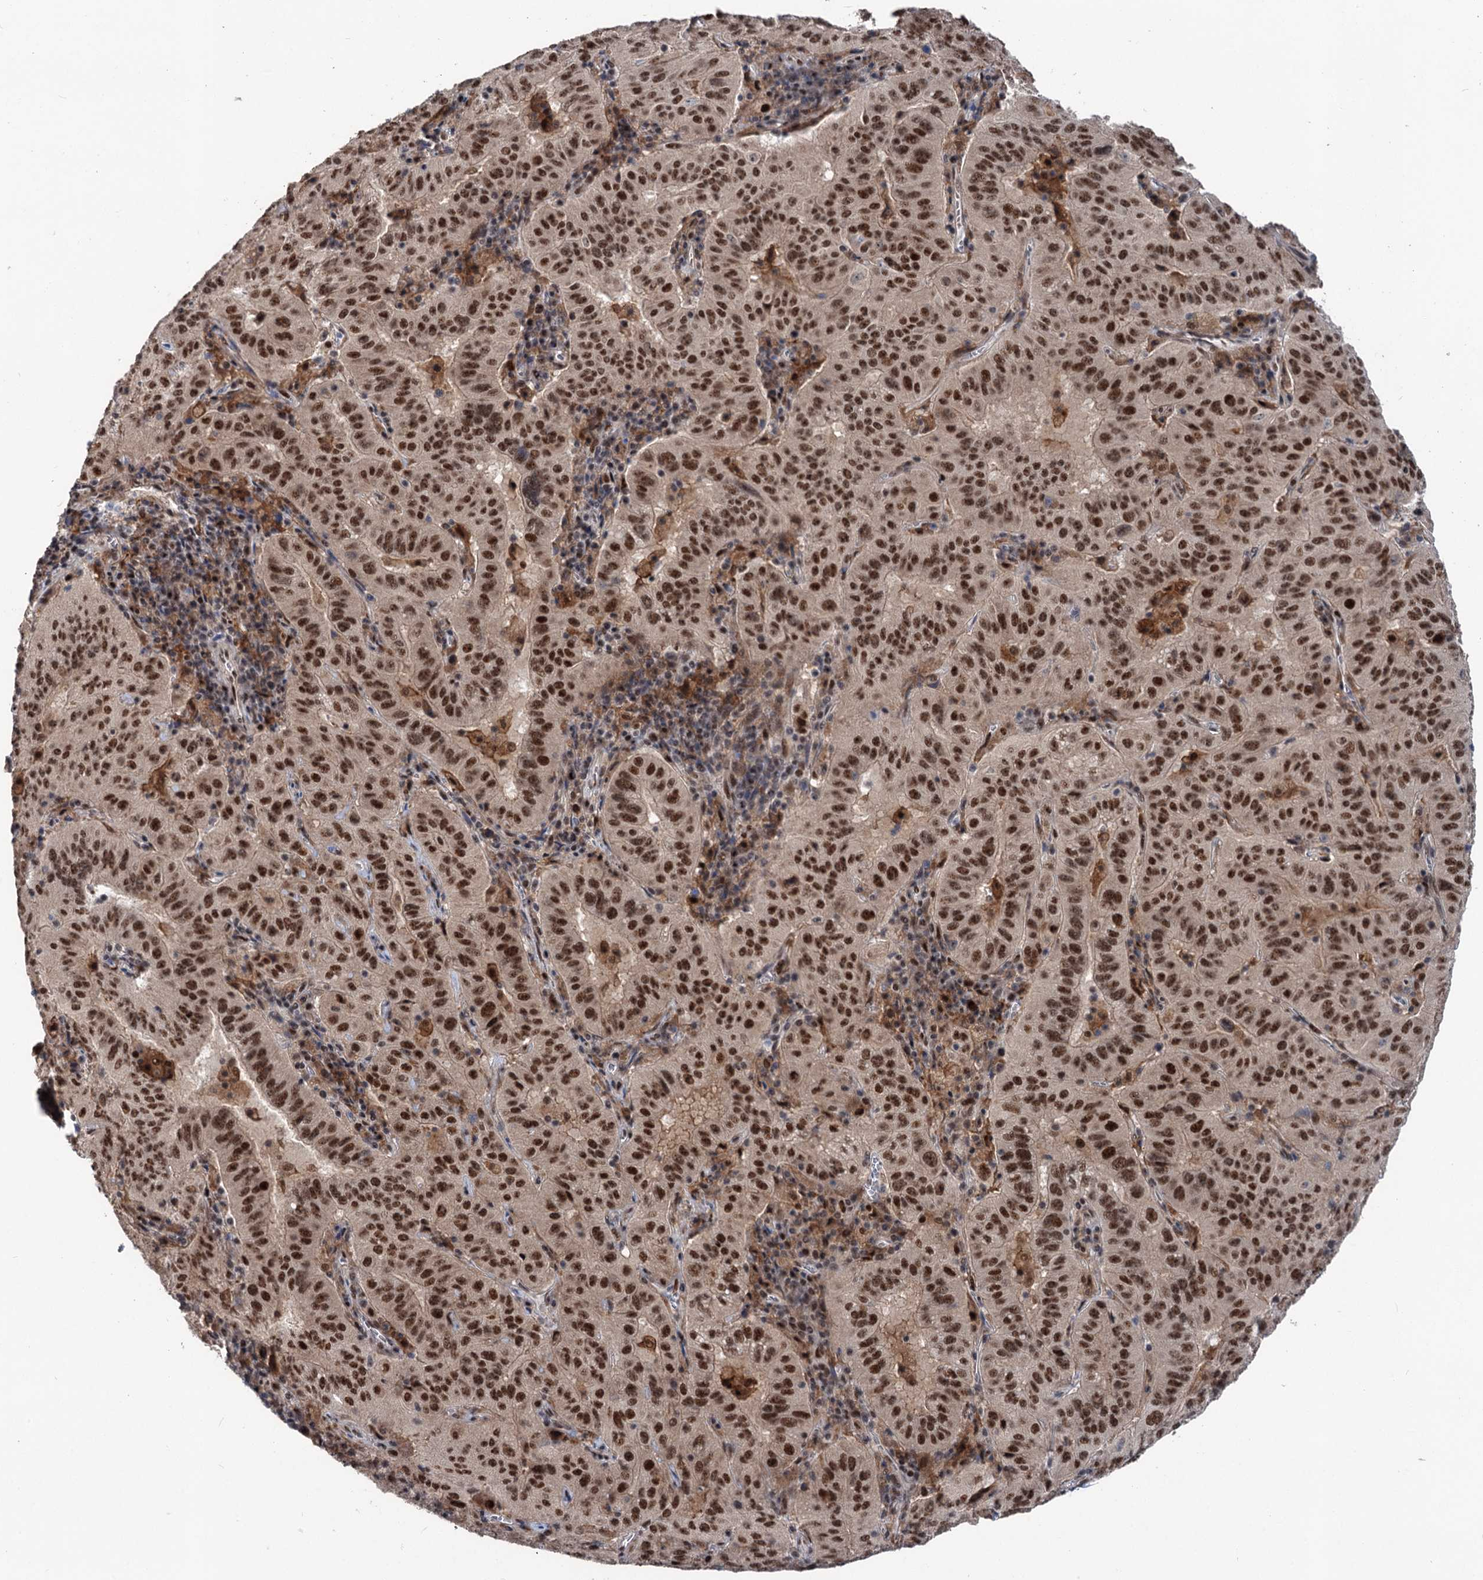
{"staining": {"intensity": "moderate", "quantity": ">75%", "location": "nuclear"}, "tissue": "pancreatic cancer", "cell_type": "Tumor cells", "image_type": "cancer", "snomed": [{"axis": "morphology", "description": "Adenocarcinoma, NOS"}, {"axis": "topography", "description": "Pancreas"}], "caption": "A brown stain labels moderate nuclear staining of a protein in human adenocarcinoma (pancreatic) tumor cells.", "gene": "PHF8", "patient": {"sex": "male", "age": 63}}